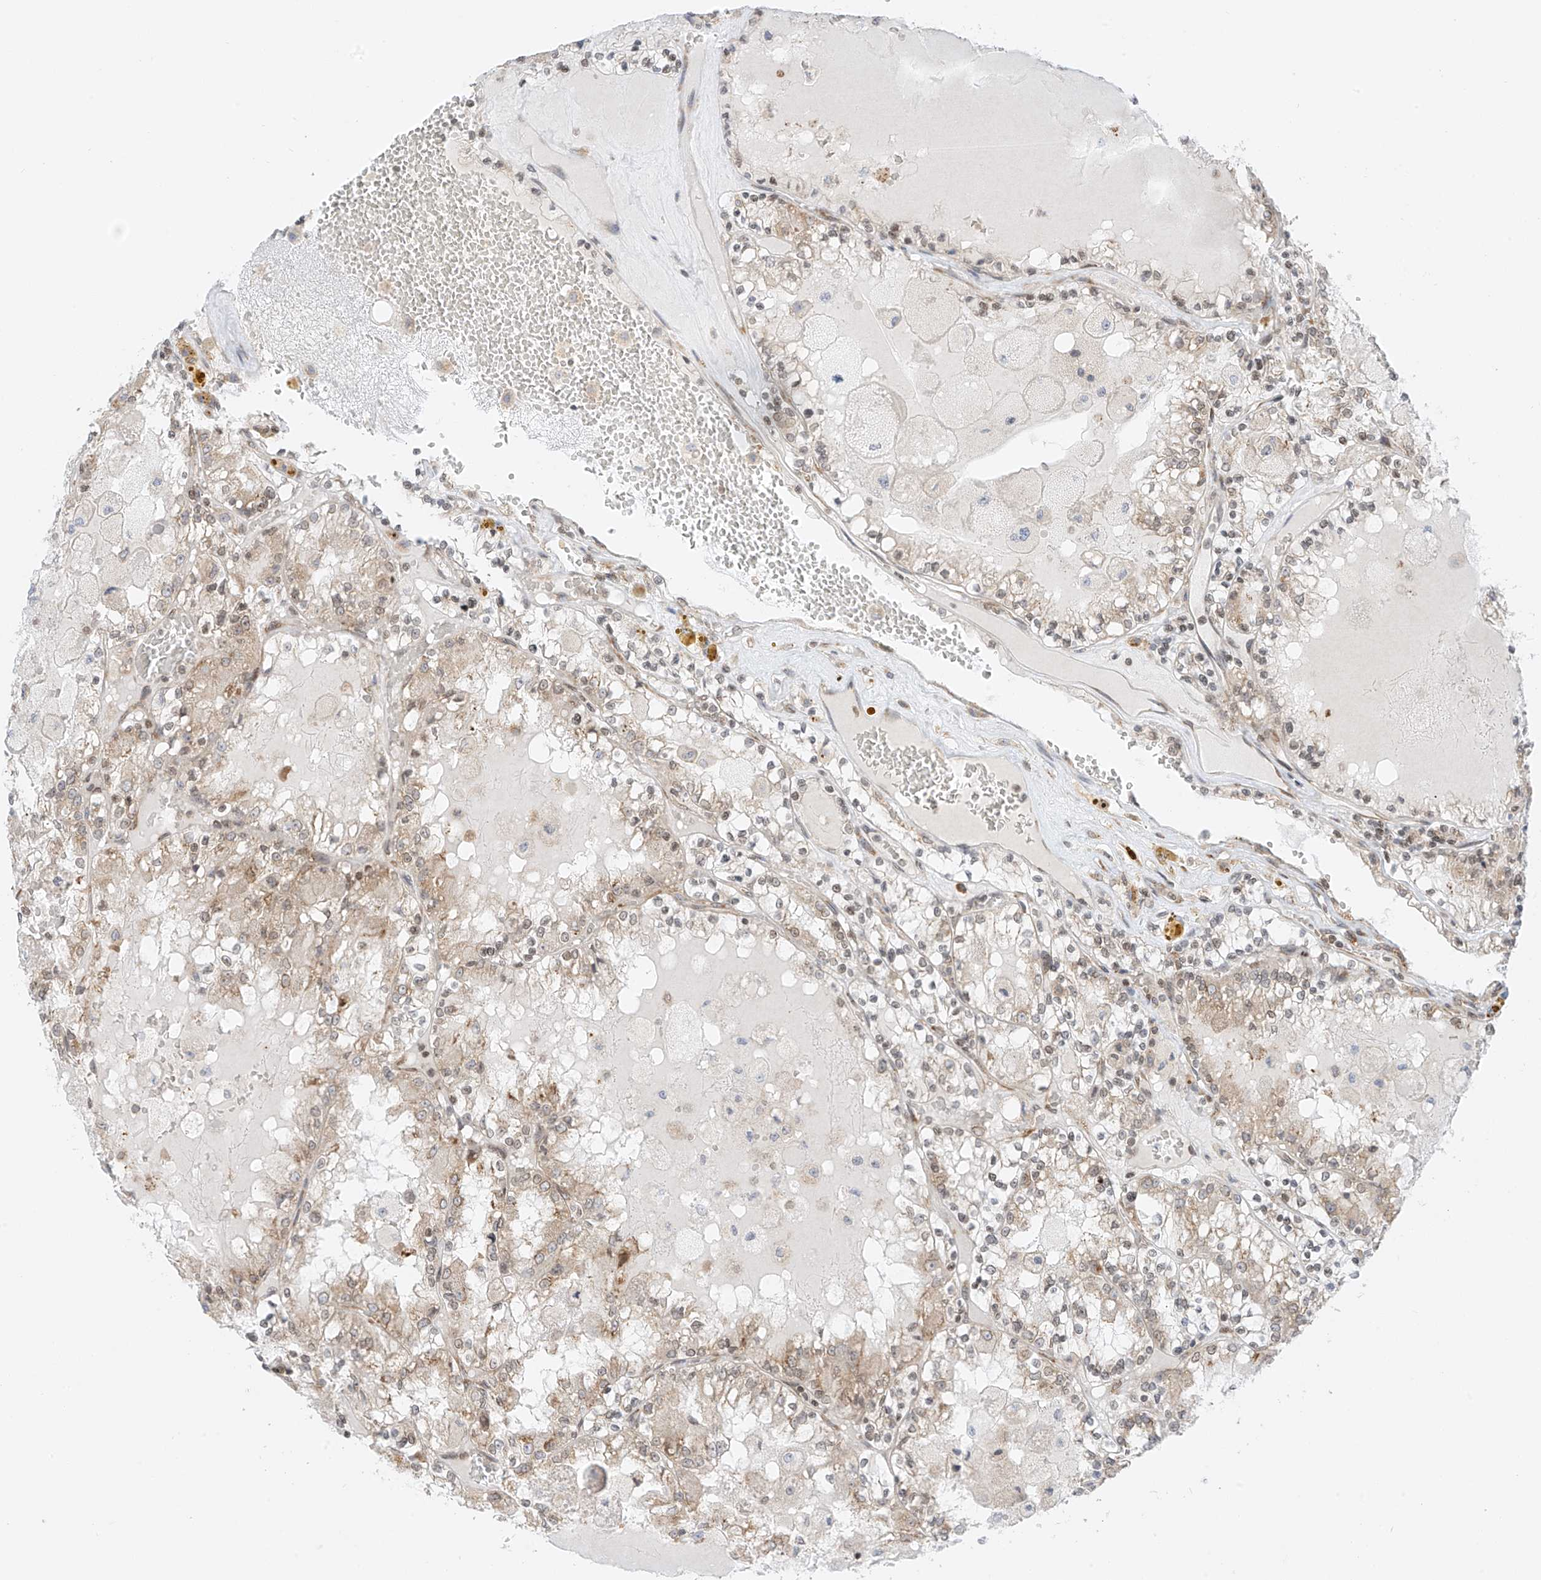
{"staining": {"intensity": "weak", "quantity": "<25%", "location": "cytoplasmic/membranous"}, "tissue": "renal cancer", "cell_type": "Tumor cells", "image_type": "cancer", "snomed": [{"axis": "morphology", "description": "Adenocarcinoma, NOS"}, {"axis": "topography", "description": "Kidney"}], "caption": "Micrograph shows no protein staining in tumor cells of adenocarcinoma (renal) tissue.", "gene": "EDF1", "patient": {"sex": "female", "age": 56}}